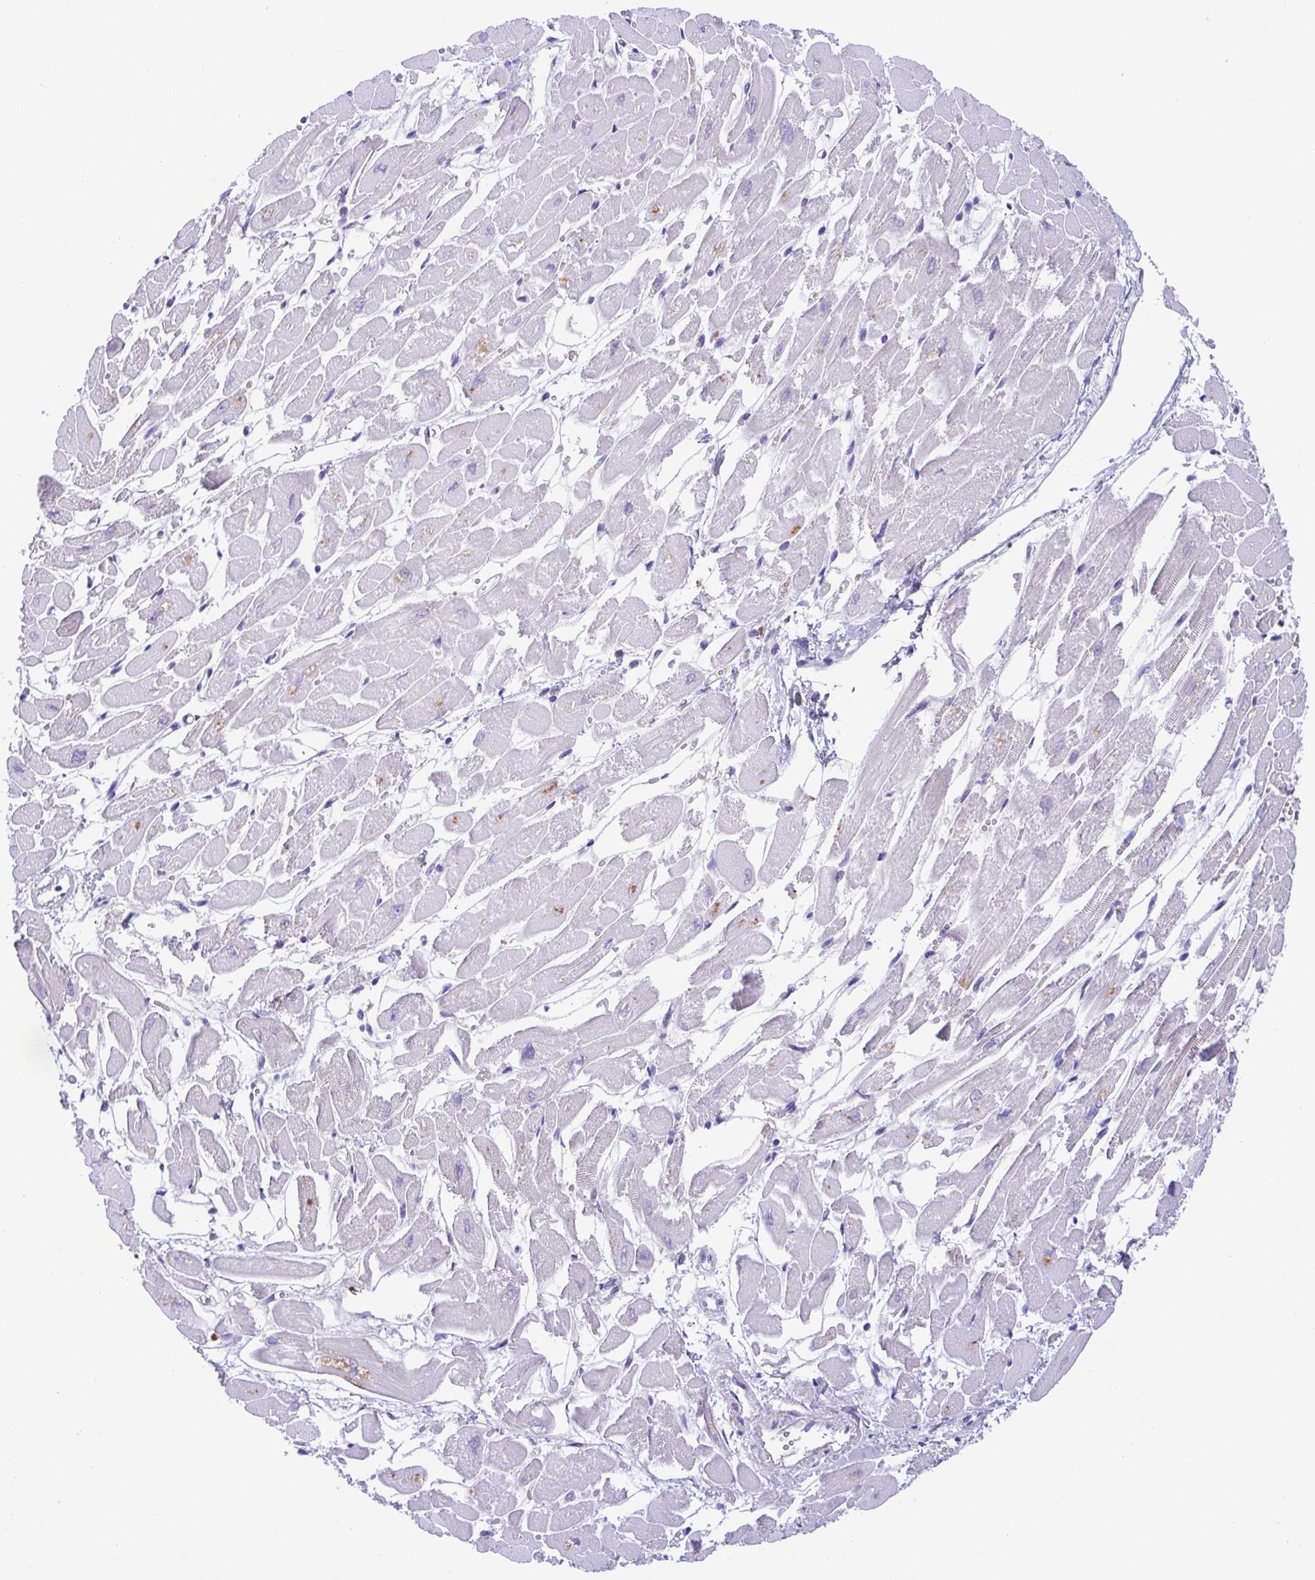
{"staining": {"intensity": "negative", "quantity": "none", "location": "none"}, "tissue": "heart muscle", "cell_type": "Cardiomyocytes", "image_type": "normal", "snomed": [{"axis": "morphology", "description": "Normal tissue, NOS"}, {"axis": "topography", "description": "Heart"}], "caption": "Immunohistochemistry (IHC) micrograph of benign heart muscle: human heart muscle stained with DAB reveals no significant protein expression in cardiomyocytes. (DAB immunohistochemistry with hematoxylin counter stain).", "gene": "TIPIN", "patient": {"sex": "female", "age": 52}}